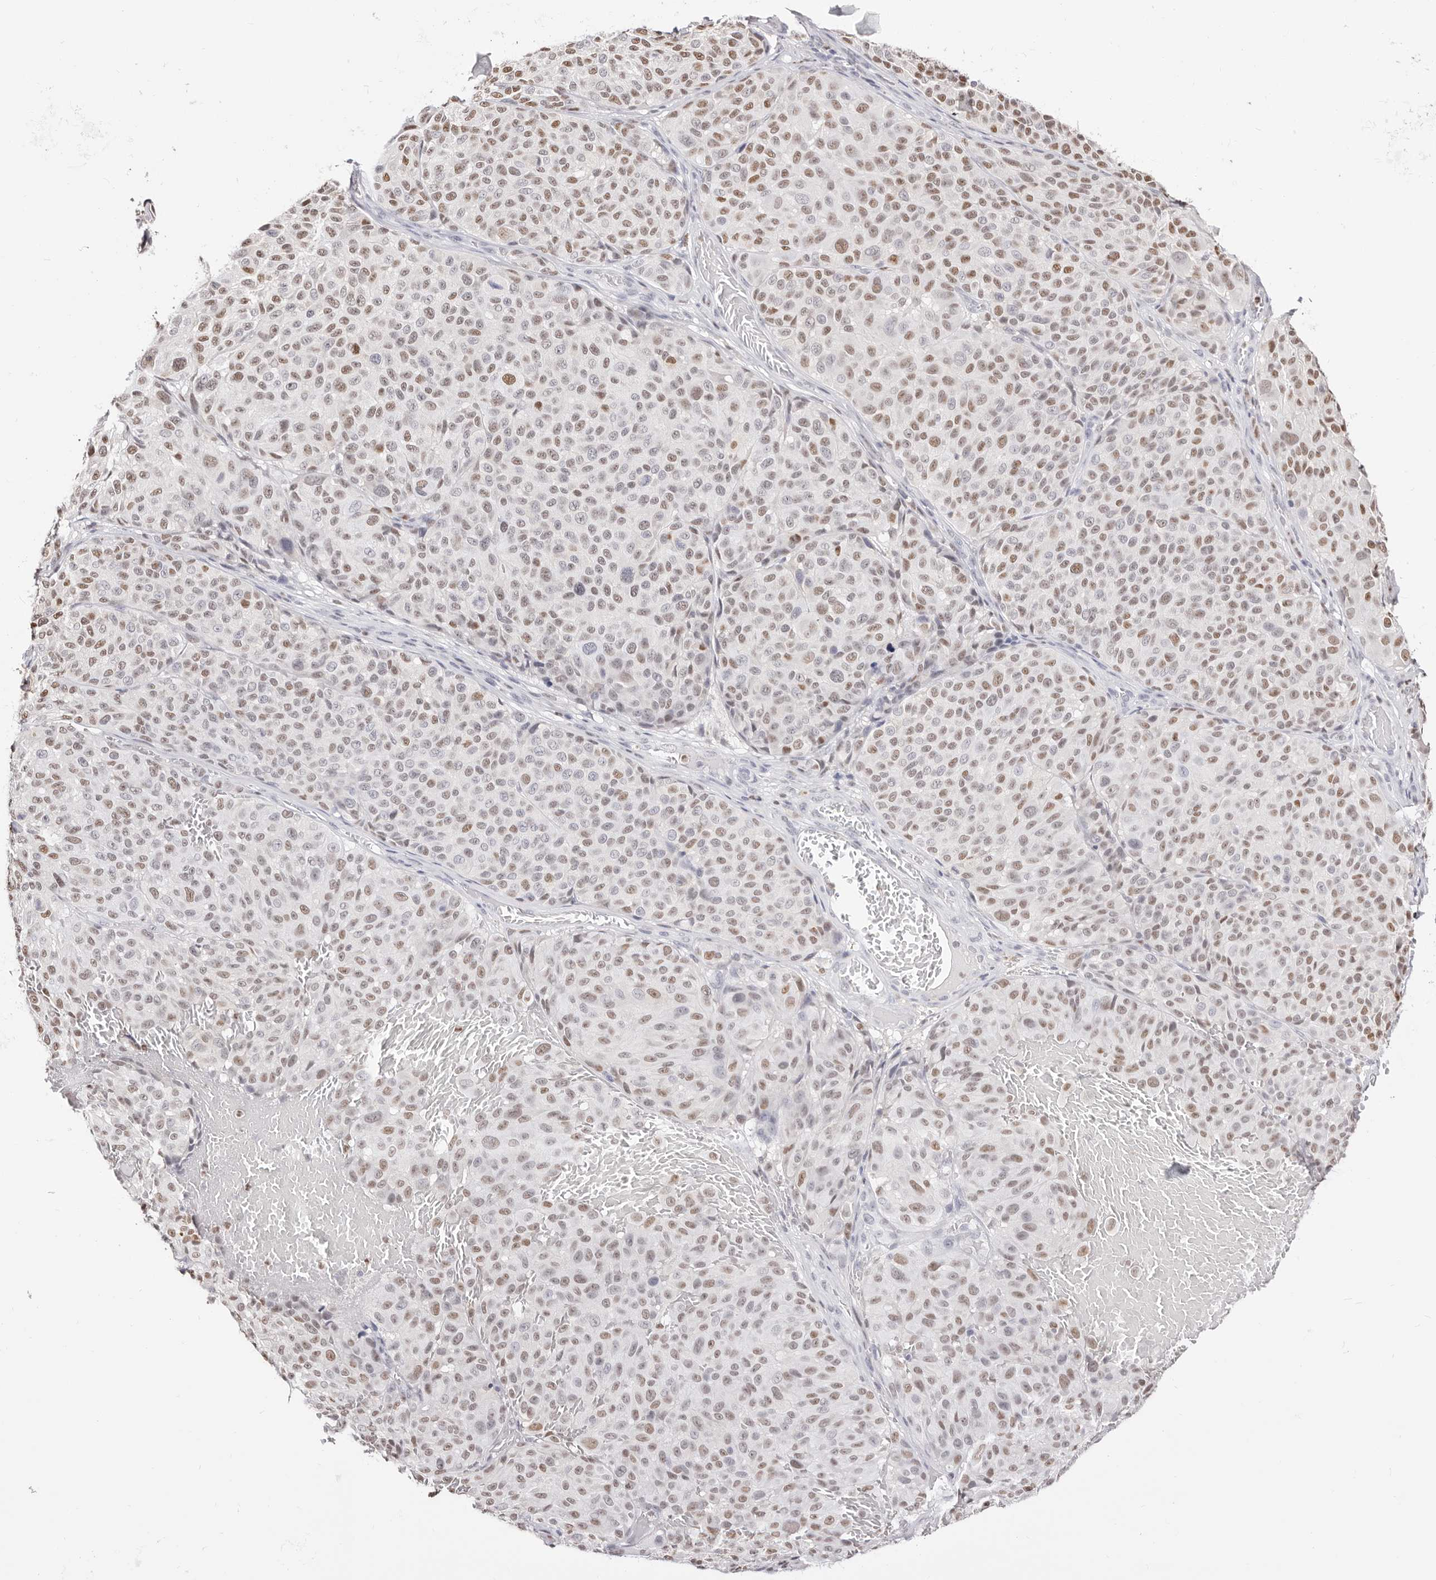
{"staining": {"intensity": "weak", "quantity": ">75%", "location": "nuclear"}, "tissue": "melanoma", "cell_type": "Tumor cells", "image_type": "cancer", "snomed": [{"axis": "morphology", "description": "Malignant melanoma, NOS"}, {"axis": "topography", "description": "Skin"}], "caption": "Immunohistochemistry image of malignant melanoma stained for a protein (brown), which demonstrates low levels of weak nuclear expression in approximately >75% of tumor cells.", "gene": "TKT", "patient": {"sex": "male", "age": 83}}